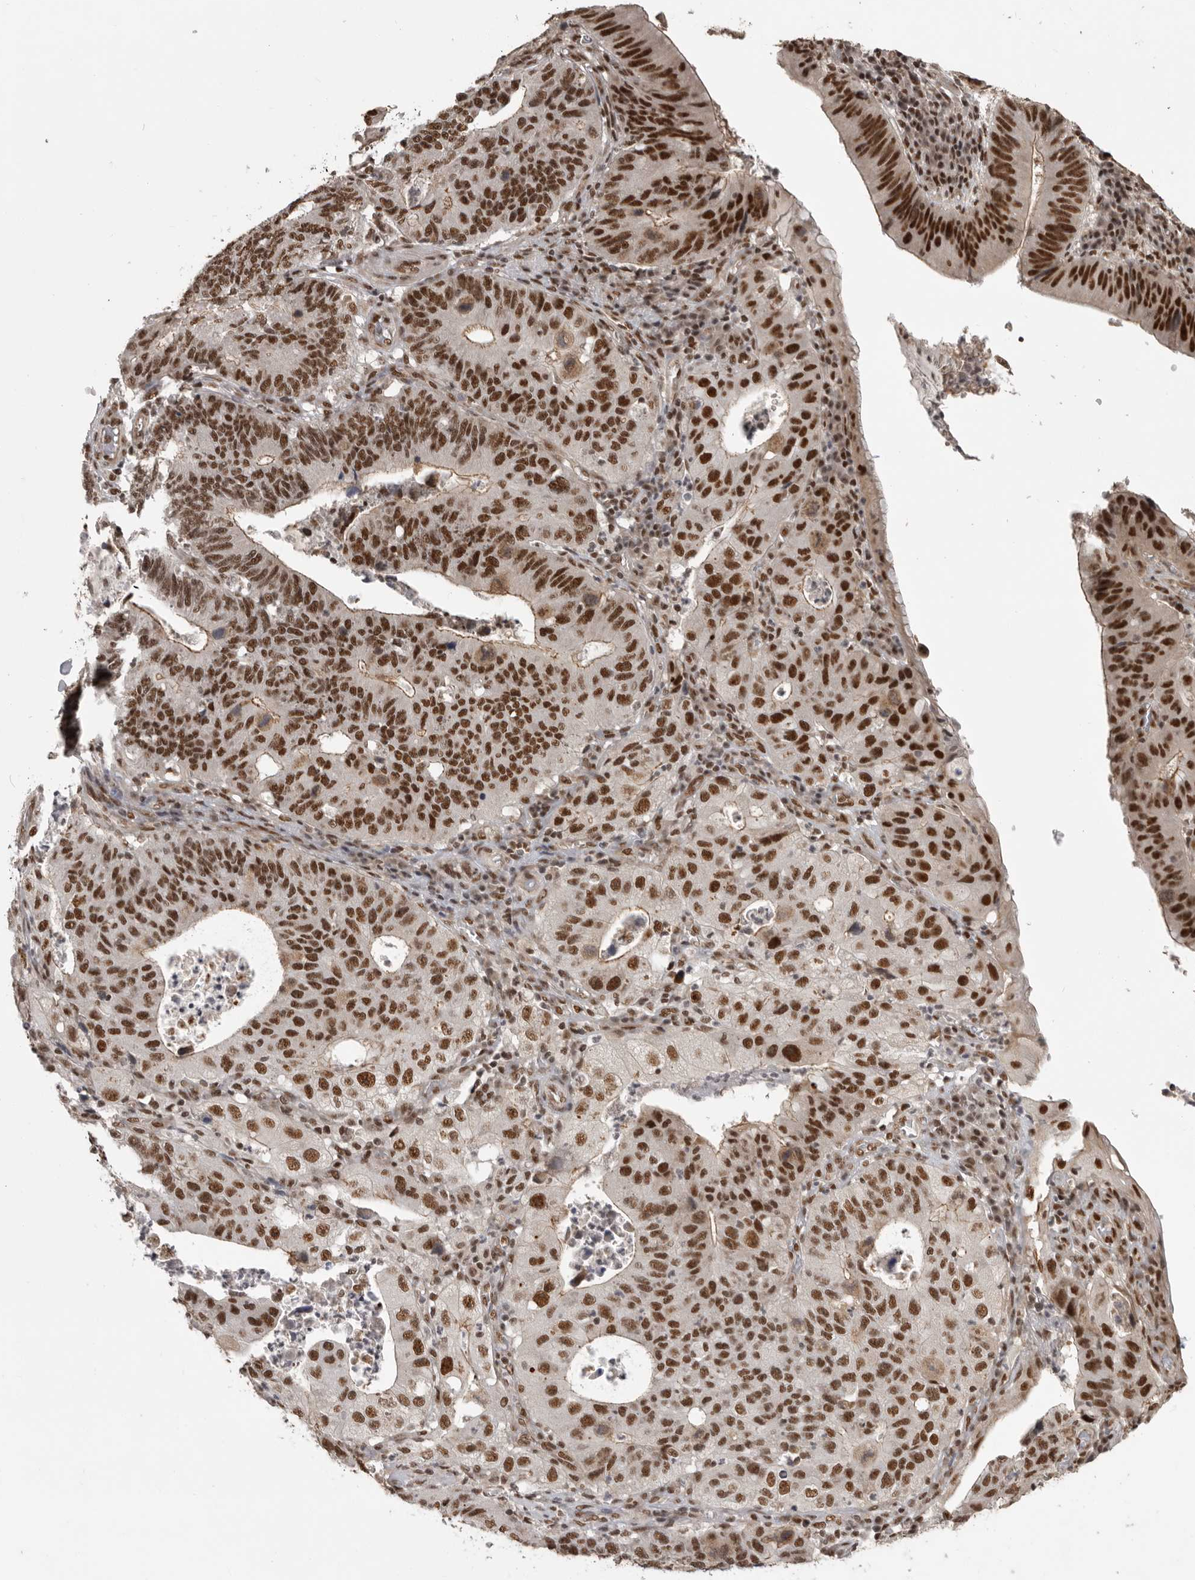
{"staining": {"intensity": "strong", "quantity": ">75%", "location": "nuclear"}, "tissue": "stomach cancer", "cell_type": "Tumor cells", "image_type": "cancer", "snomed": [{"axis": "morphology", "description": "Adenocarcinoma, NOS"}, {"axis": "topography", "description": "Stomach"}], "caption": "The photomicrograph shows a brown stain indicating the presence of a protein in the nuclear of tumor cells in stomach adenocarcinoma.", "gene": "CBLL1", "patient": {"sex": "male", "age": 59}}